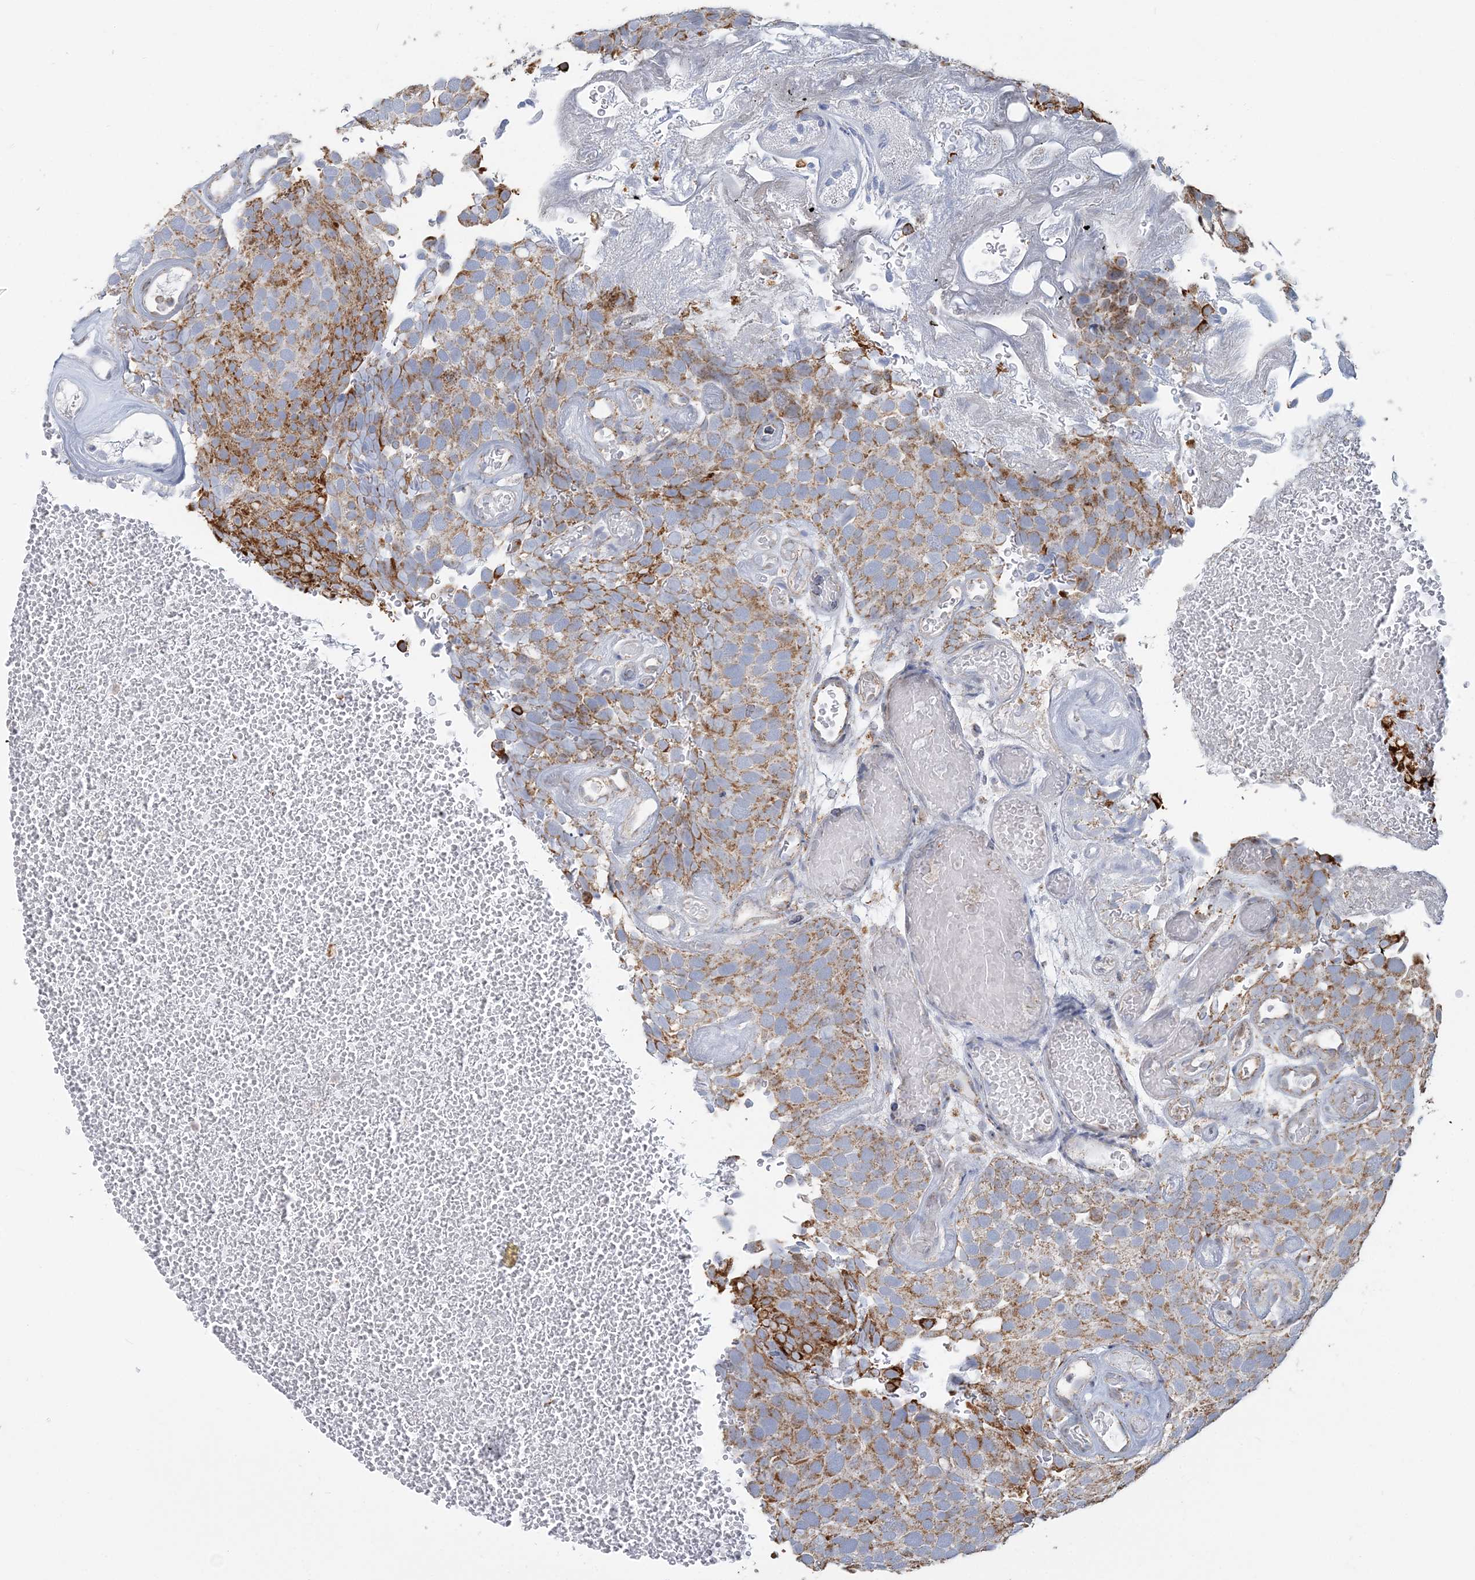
{"staining": {"intensity": "strong", "quantity": ">75%", "location": "cytoplasmic/membranous,nuclear"}, "tissue": "urothelial cancer", "cell_type": "Tumor cells", "image_type": "cancer", "snomed": [{"axis": "morphology", "description": "Urothelial carcinoma, Low grade"}, {"axis": "topography", "description": "Urinary bladder"}], "caption": "This is a histology image of immunohistochemistry (IHC) staining of urothelial carcinoma (low-grade), which shows strong expression in the cytoplasmic/membranous and nuclear of tumor cells.", "gene": "SUCLG1", "patient": {"sex": "male", "age": 78}}